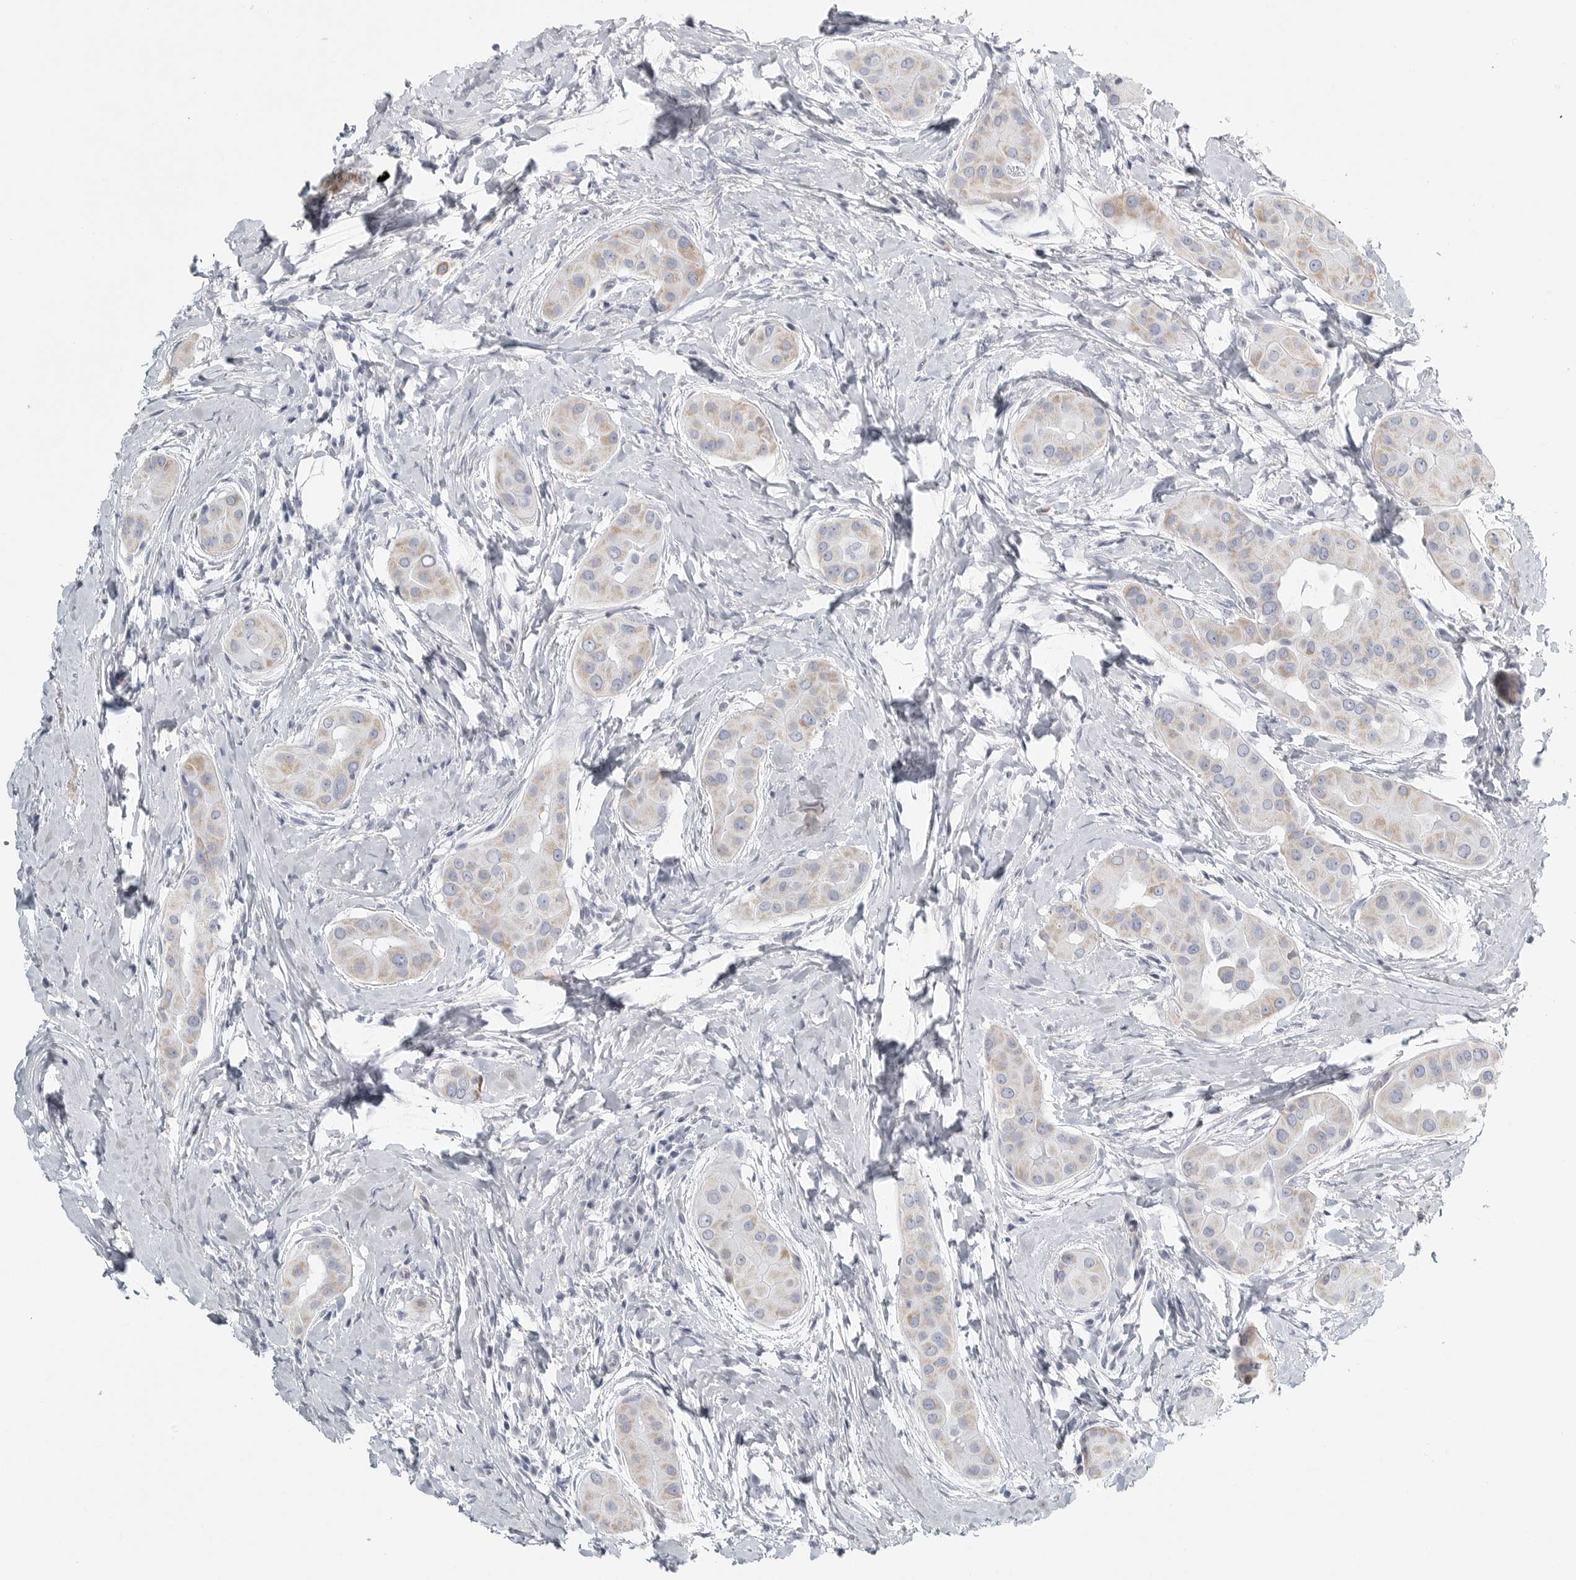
{"staining": {"intensity": "moderate", "quantity": "<25%", "location": "cytoplasmic/membranous"}, "tissue": "thyroid cancer", "cell_type": "Tumor cells", "image_type": "cancer", "snomed": [{"axis": "morphology", "description": "Papillary adenocarcinoma, NOS"}, {"axis": "topography", "description": "Thyroid gland"}], "caption": "Protein expression analysis of human thyroid cancer reveals moderate cytoplasmic/membranous expression in about <25% of tumor cells.", "gene": "TNR", "patient": {"sex": "male", "age": 33}}